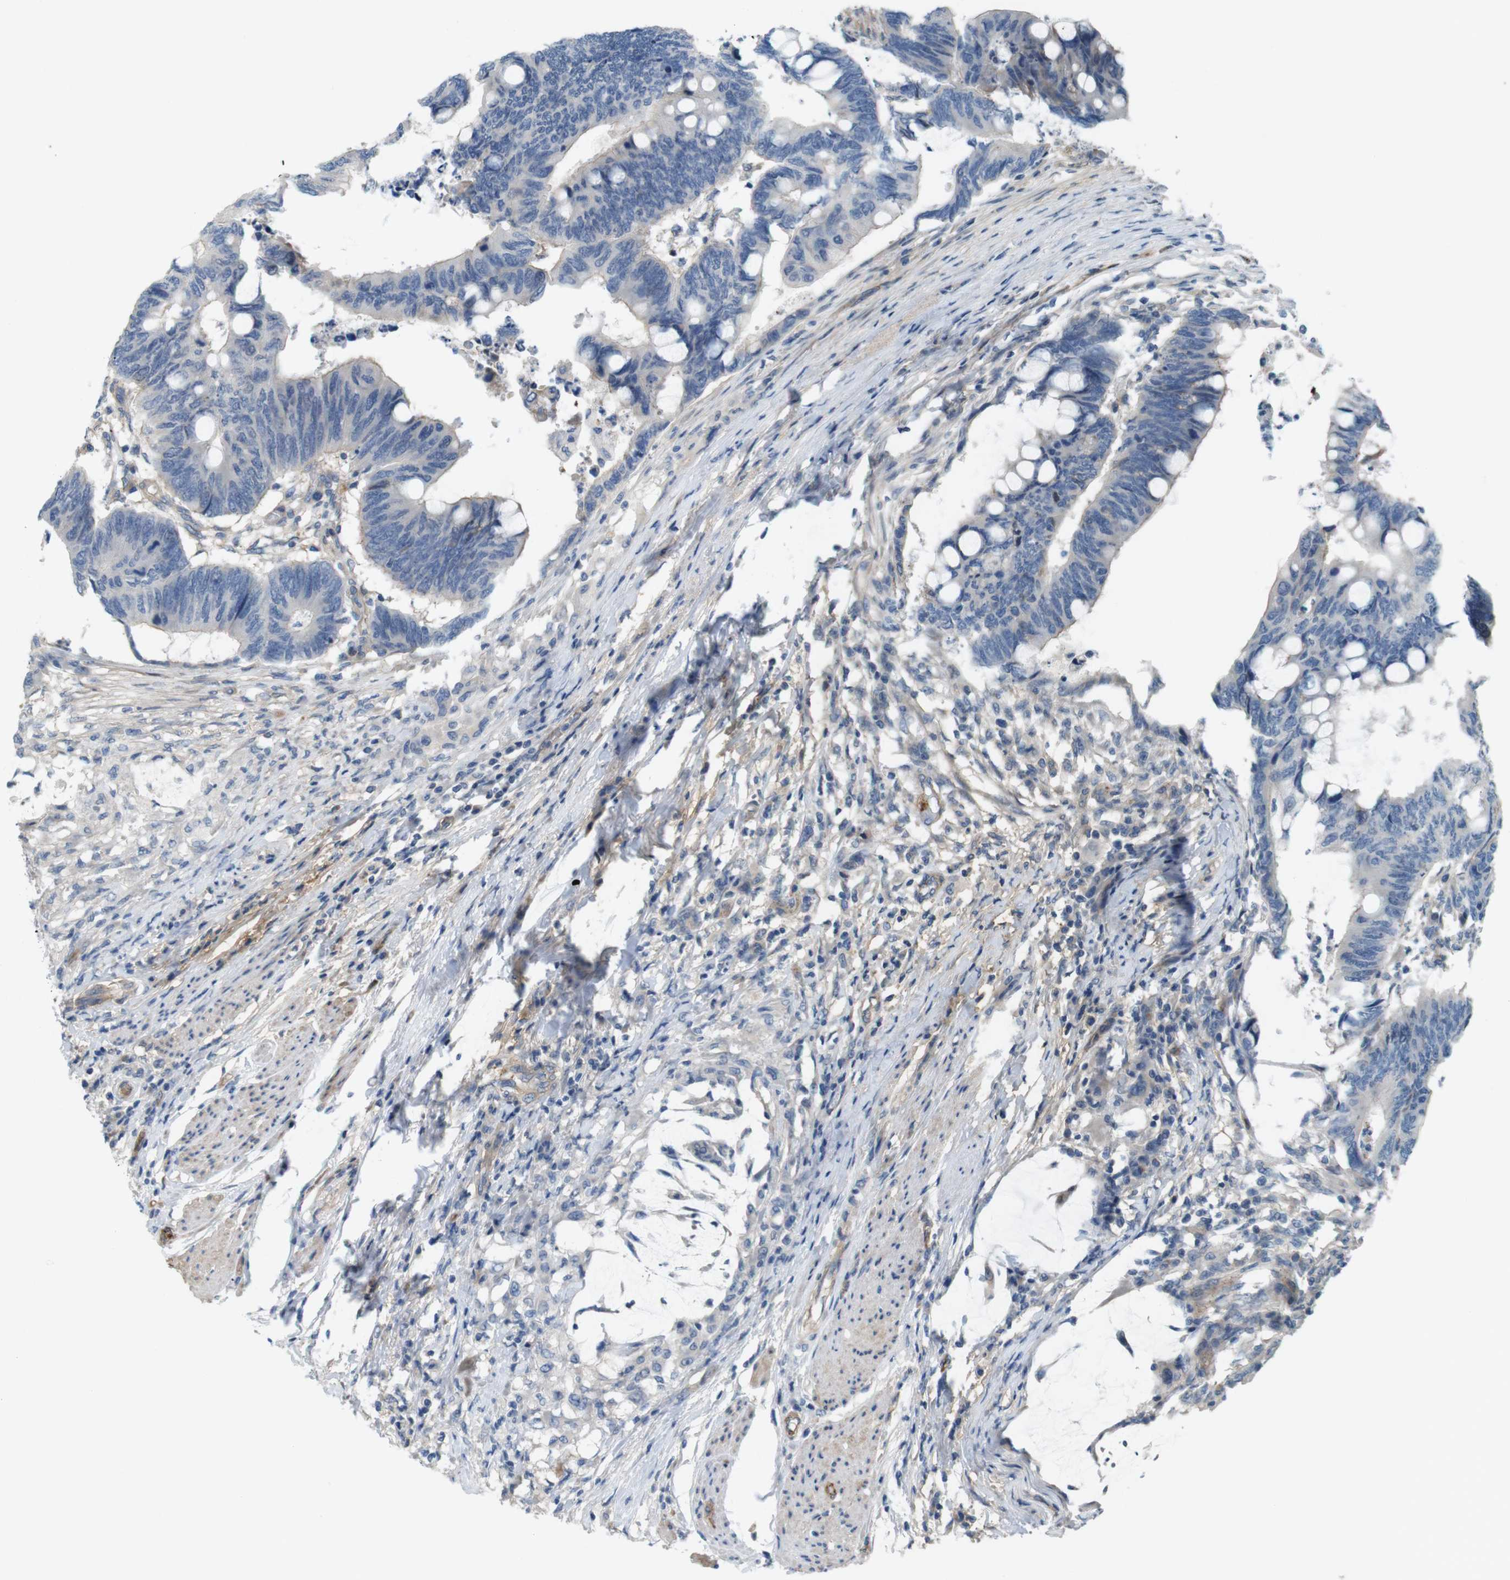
{"staining": {"intensity": "negative", "quantity": "none", "location": "none"}, "tissue": "colorectal cancer", "cell_type": "Tumor cells", "image_type": "cancer", "snomed": [{"axis": "morphology", "description": "Normal tissue, NOS"}, {"axis": "morphology", "description": "Adenocarcinoma, NOS"}, {"axis": "topography", "description": "Rectum"}, {"axis": "topography", "description": "Peripheral nerve tissue"}], "caption": "Tumor cells show no significant protein positivity in colorectal cancer (adenocarcinoma). The staining was performed using DAB to visualize the protein expression in brown, while the nuclei were stained in blue with hematoxylin (Magnification: 20x).", "gene": "BVES", "patient": {"sex": "male", "age": 92}}